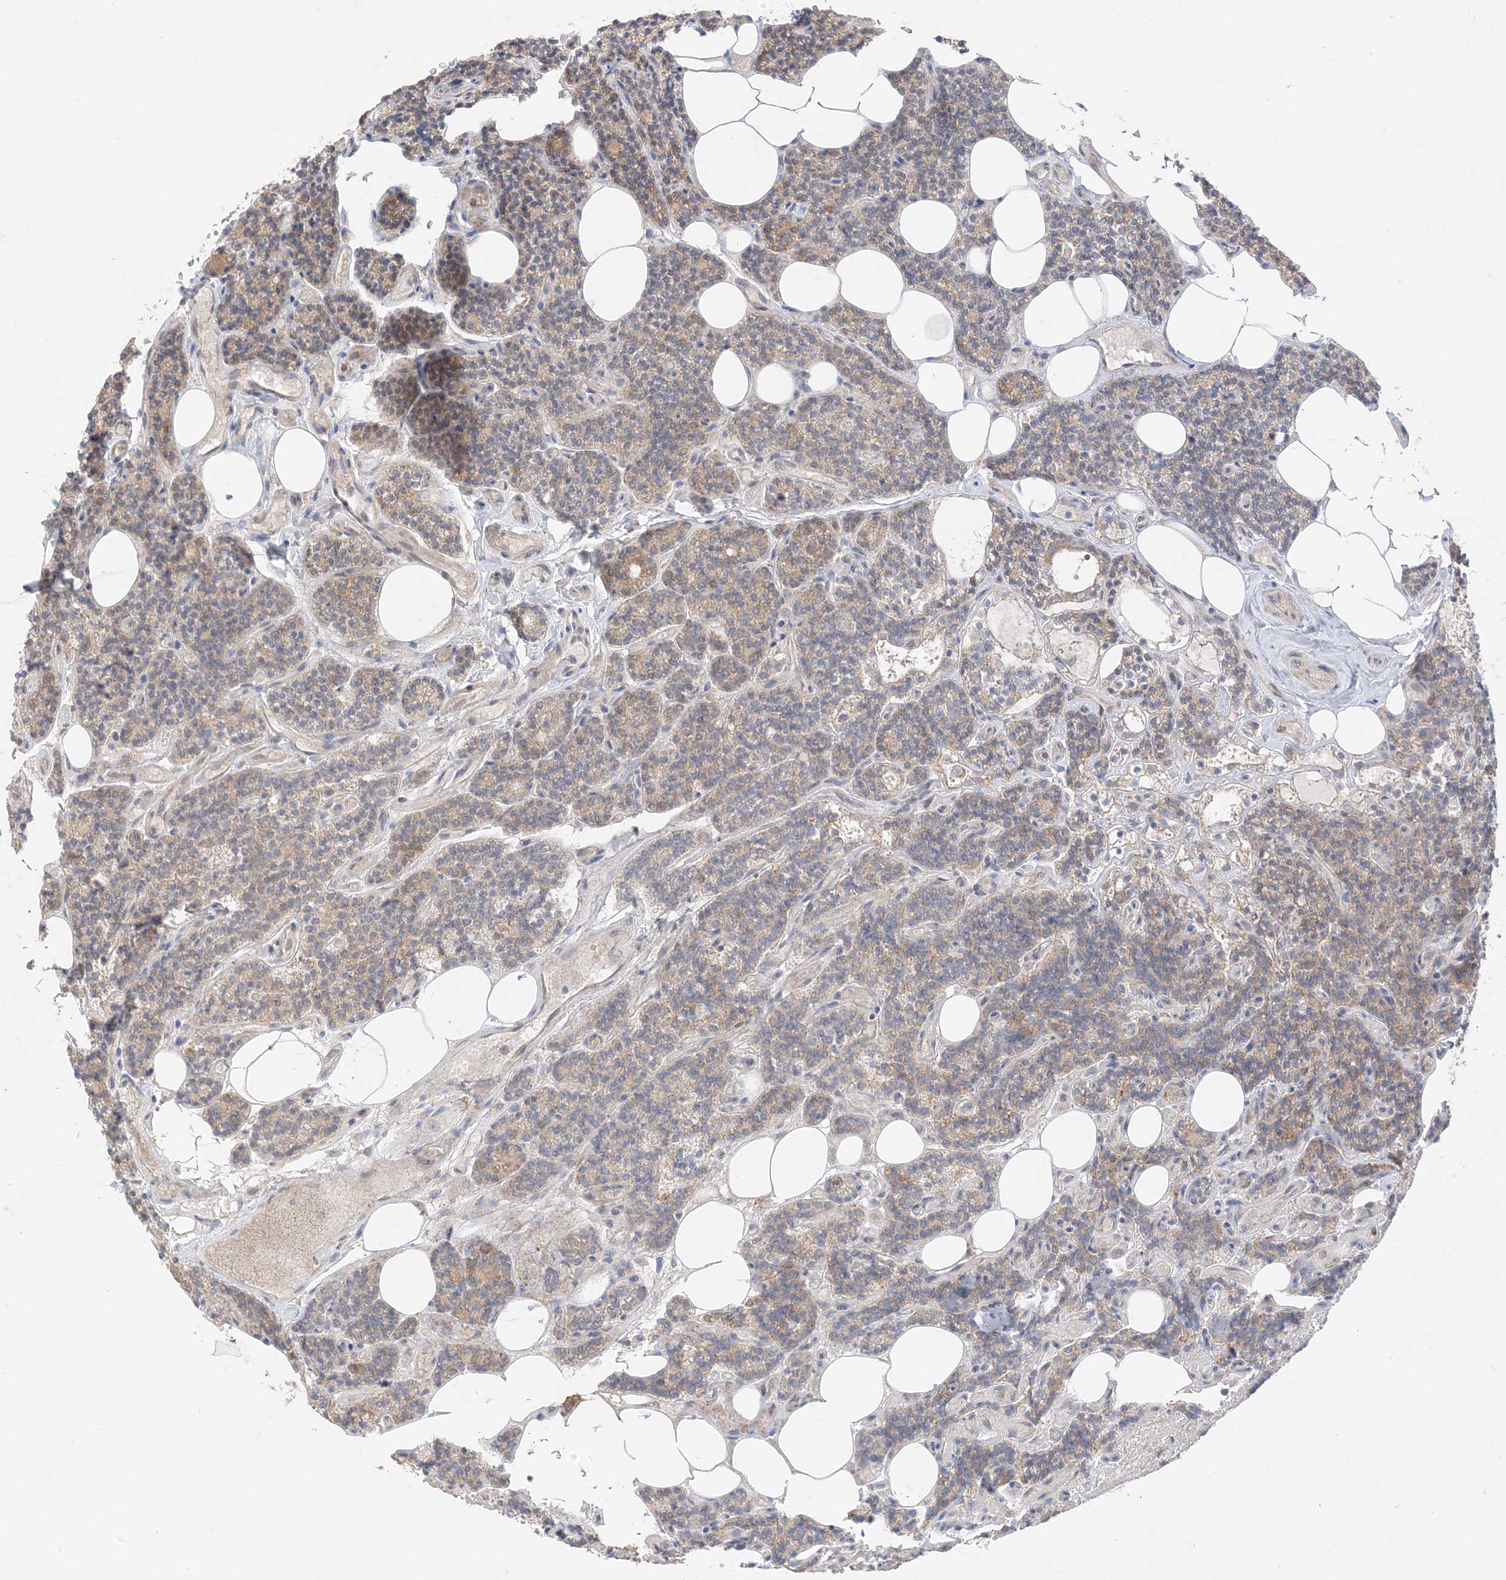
{"staining": {"intensity": "weak", "quantity": ">75%", "location": "cytoplasmic/membranous"}, "tissue": "parathyroid gland", "cell_type": "Glandular cells", "image_type": "normal", "snomed": [{"axis": "morphology", "description": "Normal tissue, NOS"}, {"axis": "topography", "description": "Parathyroid gland"}], "caption": "Immunohistochemical staining of normal human parathyroid gland displays >75% levels of weak cytoplasmic/membranous protein expression in approximately >75% of glandular cells. The protein of interest is shown in brown color, while the nuclei are stained blue.", "gene": "ODC1", "patient": {"sex": "female", "age": 43}}